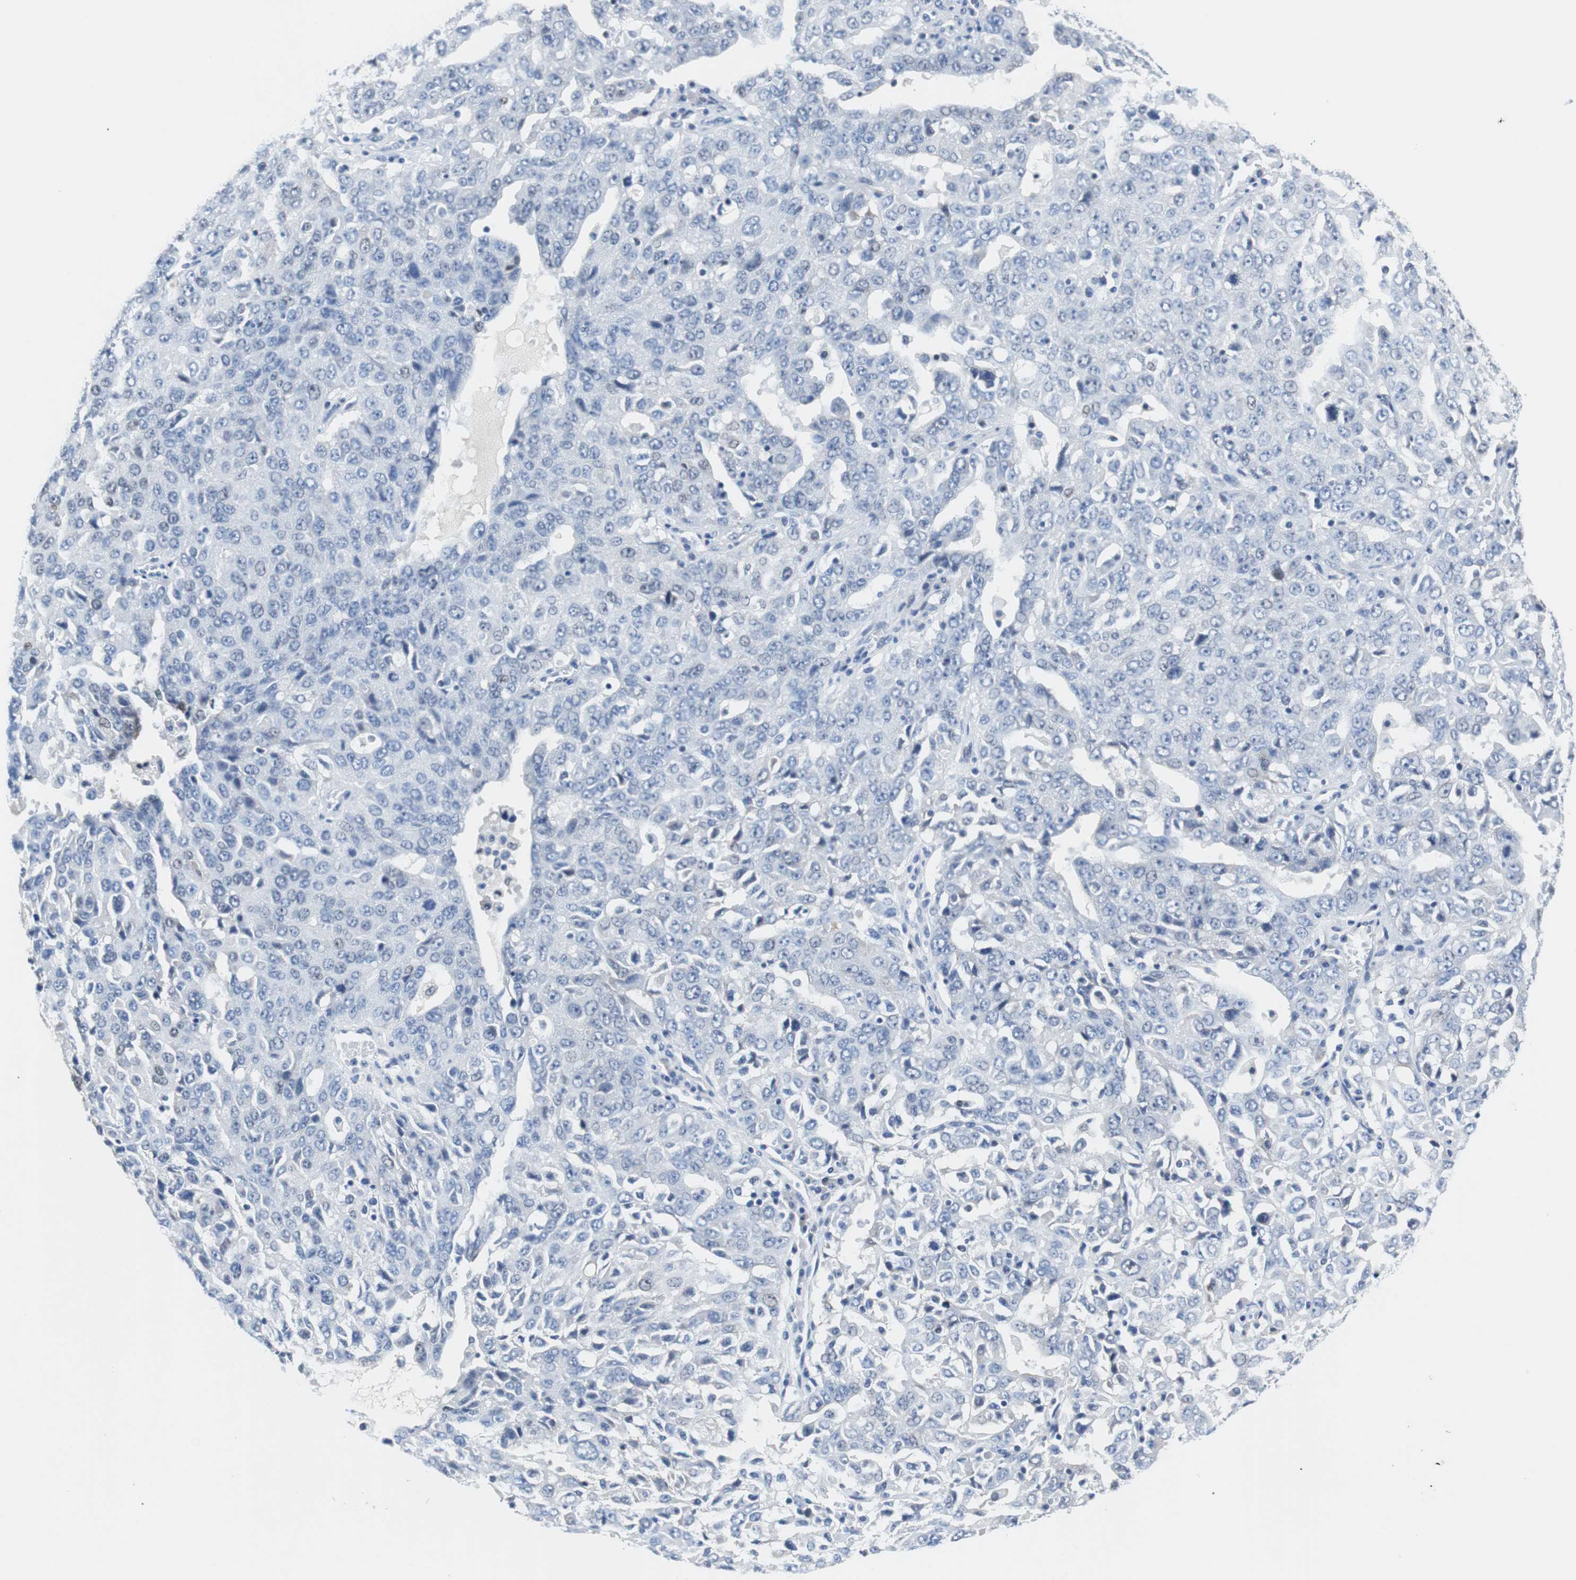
{"staining": {"intensity": "negative", "quantity": "none", "location": "none"}, "tissue": "ovarian cancer", "cell_type": "Tumor cells", "image_type": "cancer", "snomed": [{"axis": "morphology", "description": "Carcinoma, endometroid"}, {"axis": "topography", "description": "Ovary"}], "caption": "Ovarian cancer stained for a protein using immunohistochemistry exhibits no positivity tumor cells.", "gene": "JUN", "patient": {"sex": "female", "age": 62}}